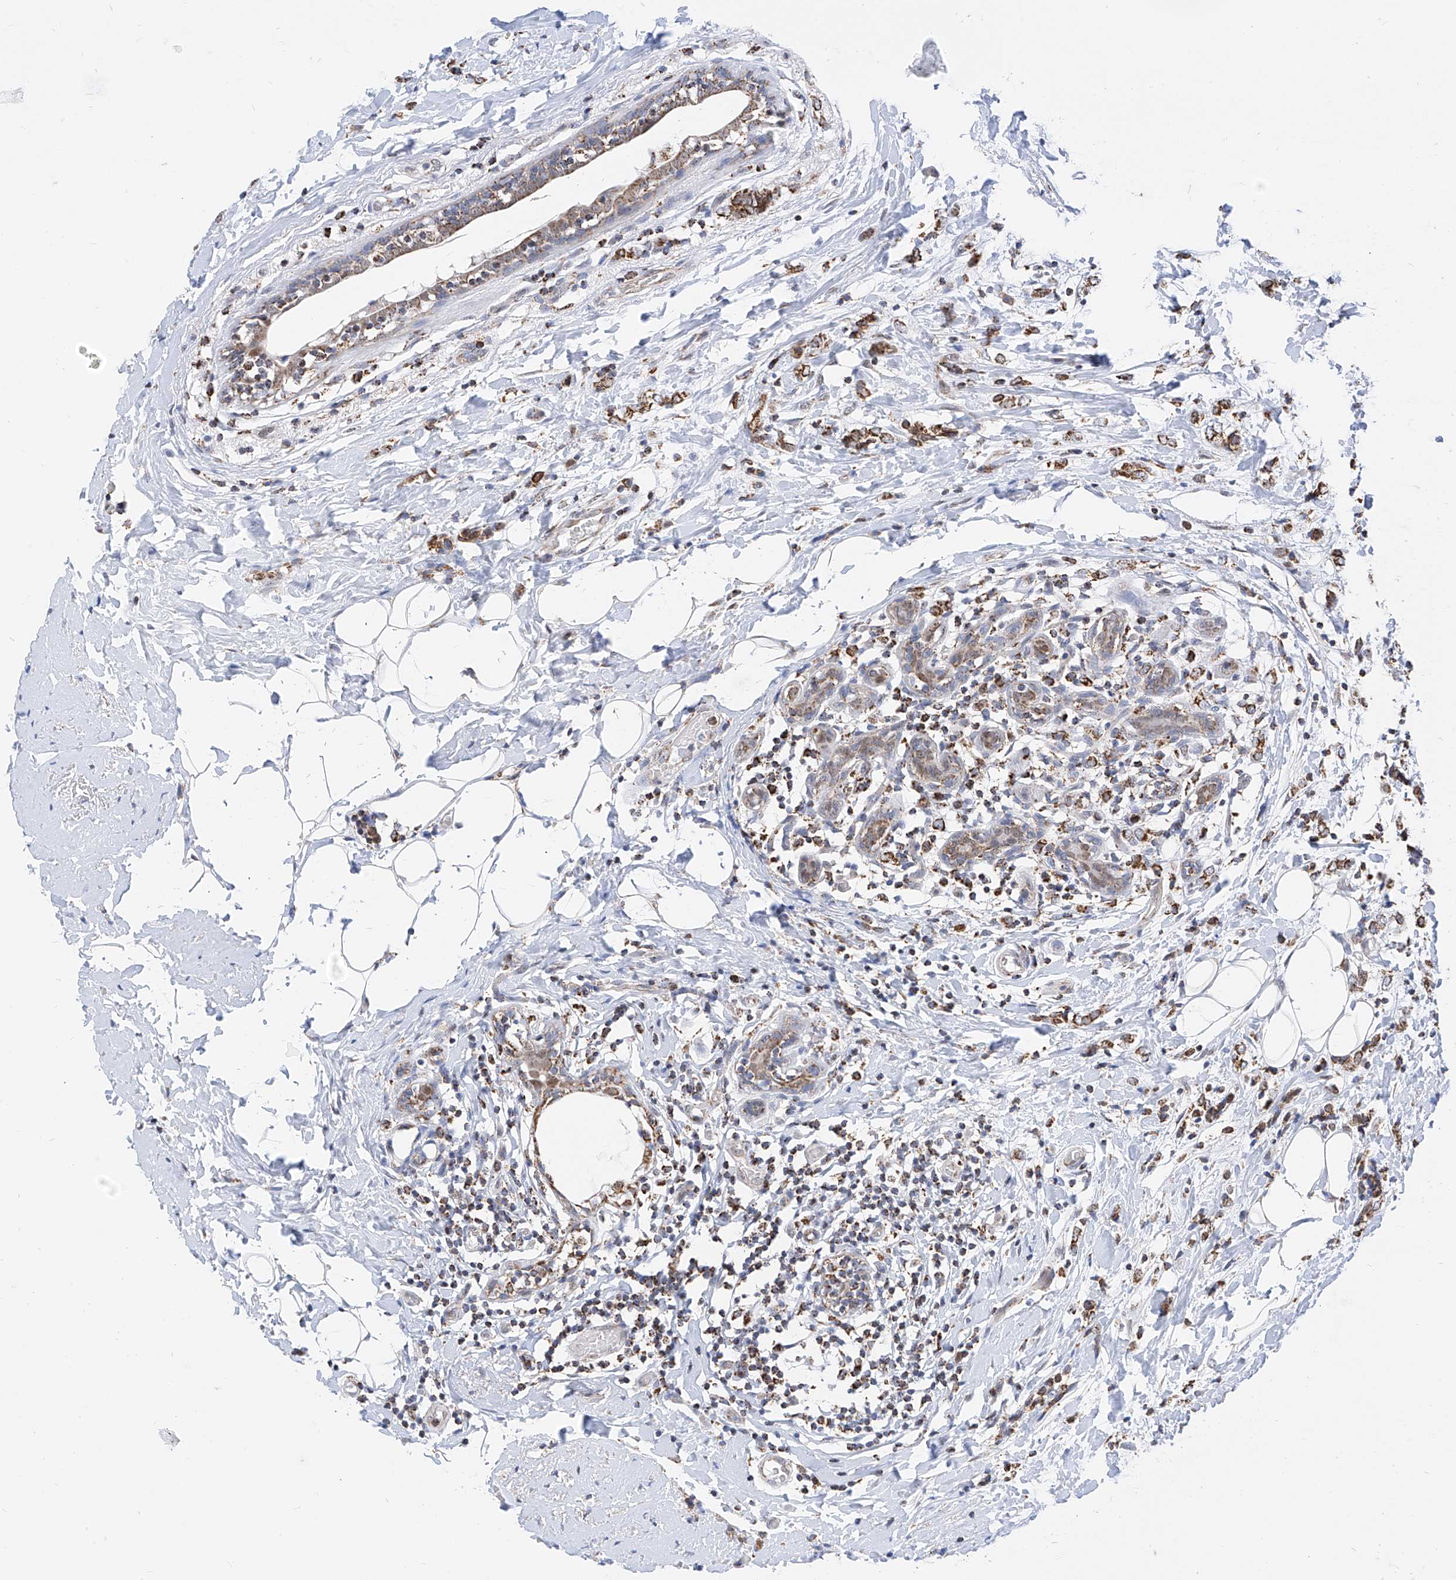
{"staining": {"intensity": "moderate", "quantity": ">75%", "location": "cytoplasmic/membranous"}, "tissue": "breast cancer", "cell_type": "Tumor cells", "image_type": "cancer", "snomed": [{"axis": "morphology", "description": "Normal tissue, NOS"}, {"axis": "morphology", "description": "Lobular carcinoma"}, {"axis": "topography", "description": "Breast"}], "caption": "This image displays immunohistochemistry (IHC) staining of lobular carcinoma (breast), with medium moderate cytoplasmic/membranous positivity in approximately >75% of tumor cells.", "gene": "NALCN", "patient": {"sex": "female", "age": 47}}